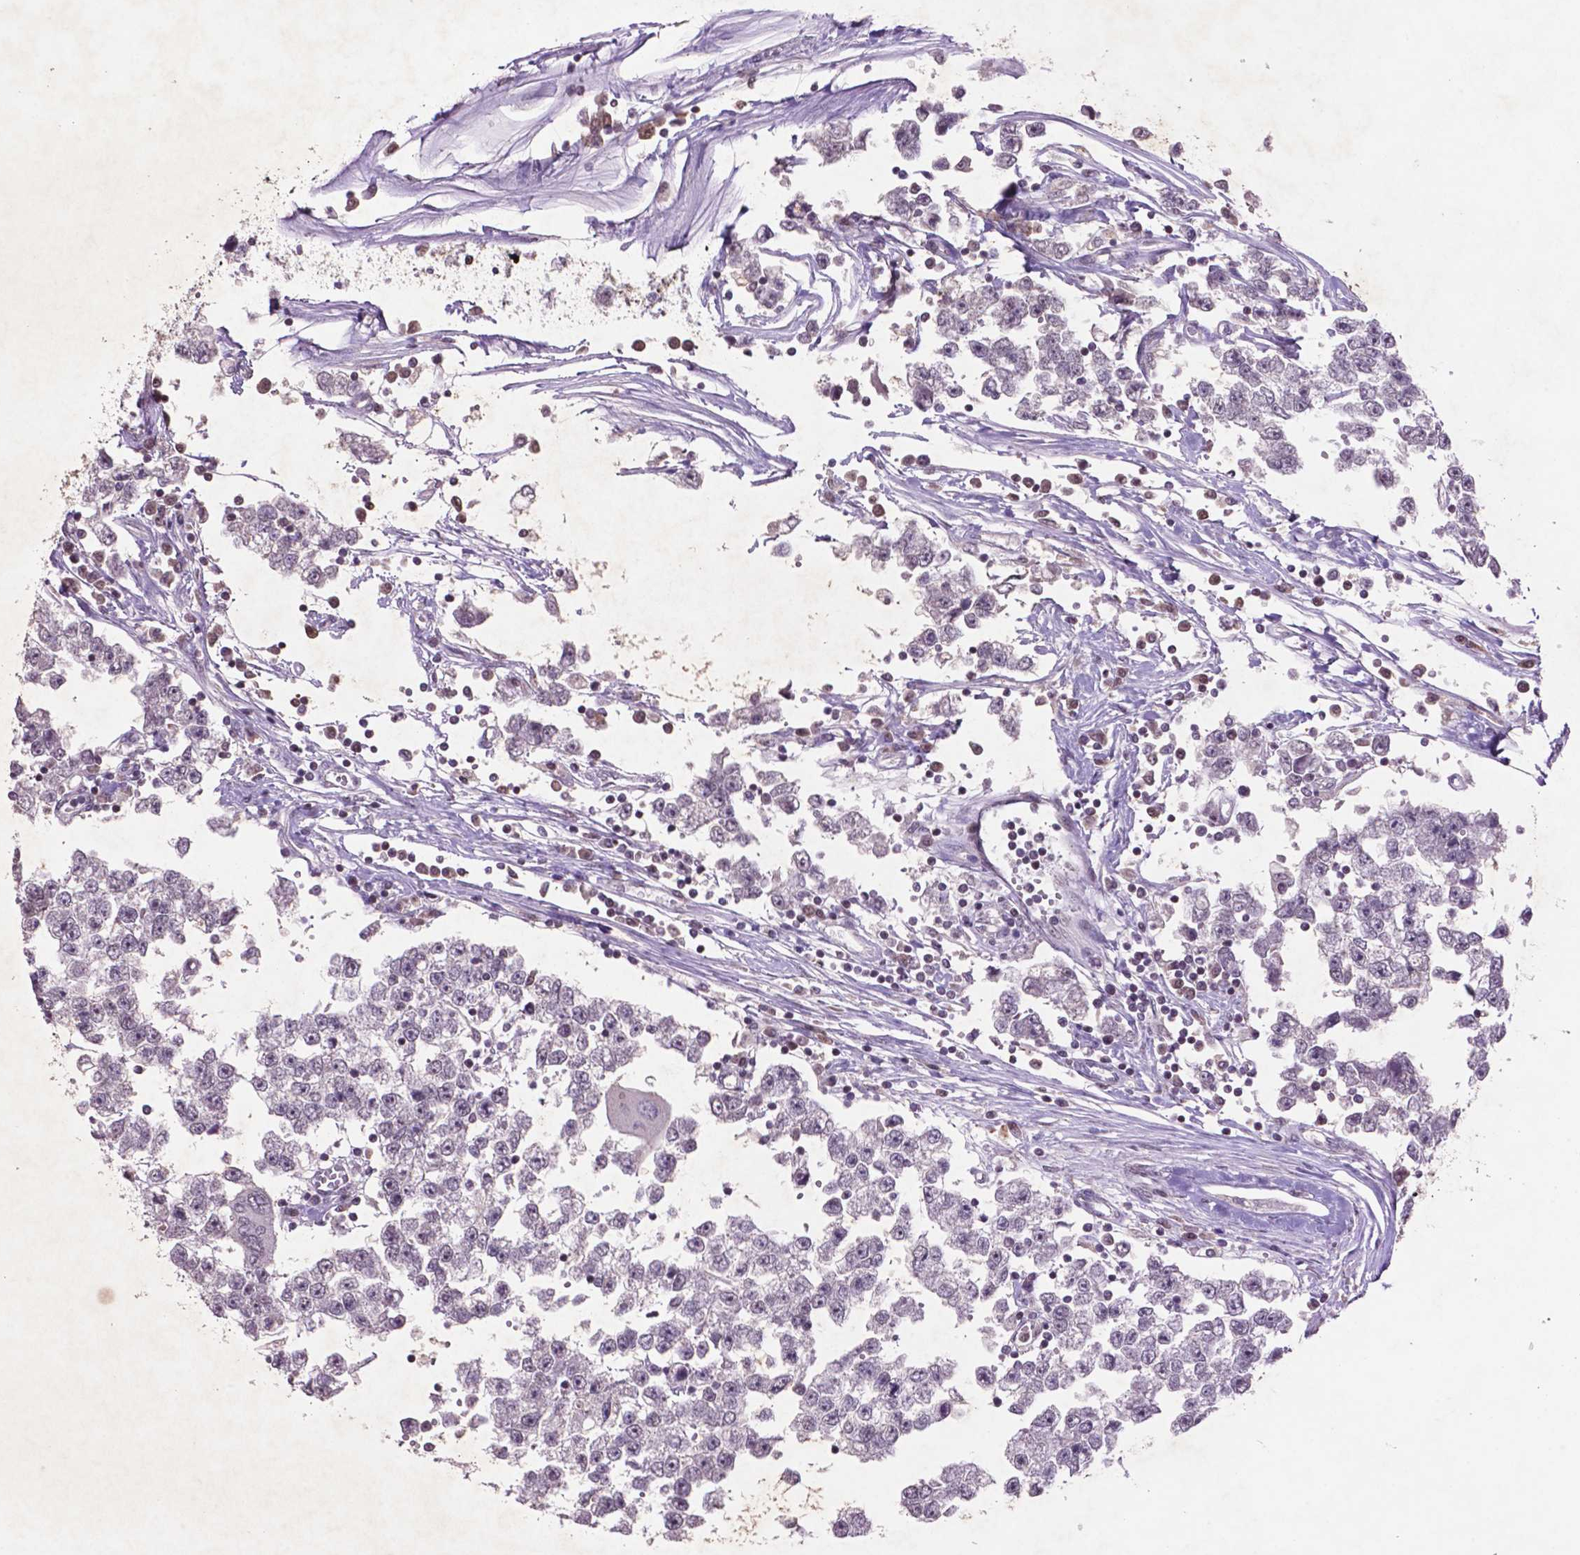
{"staining": {"intensity": "negative", "quantity": "none", "location": "none"}, "tissue": "testis cancer", "cell_type": "Tumor cells", "image_type": "cancer", "snomed": [{"axis": "morphology", "description": "Seminoma, NOS"}, {"axis": "topography", "description": "Testis"}], "caption": "Tumor cells are negative for protein expression in human testis cancer.", "gene": "GLRX", "patient": {"sex": "male", "age": 34}}